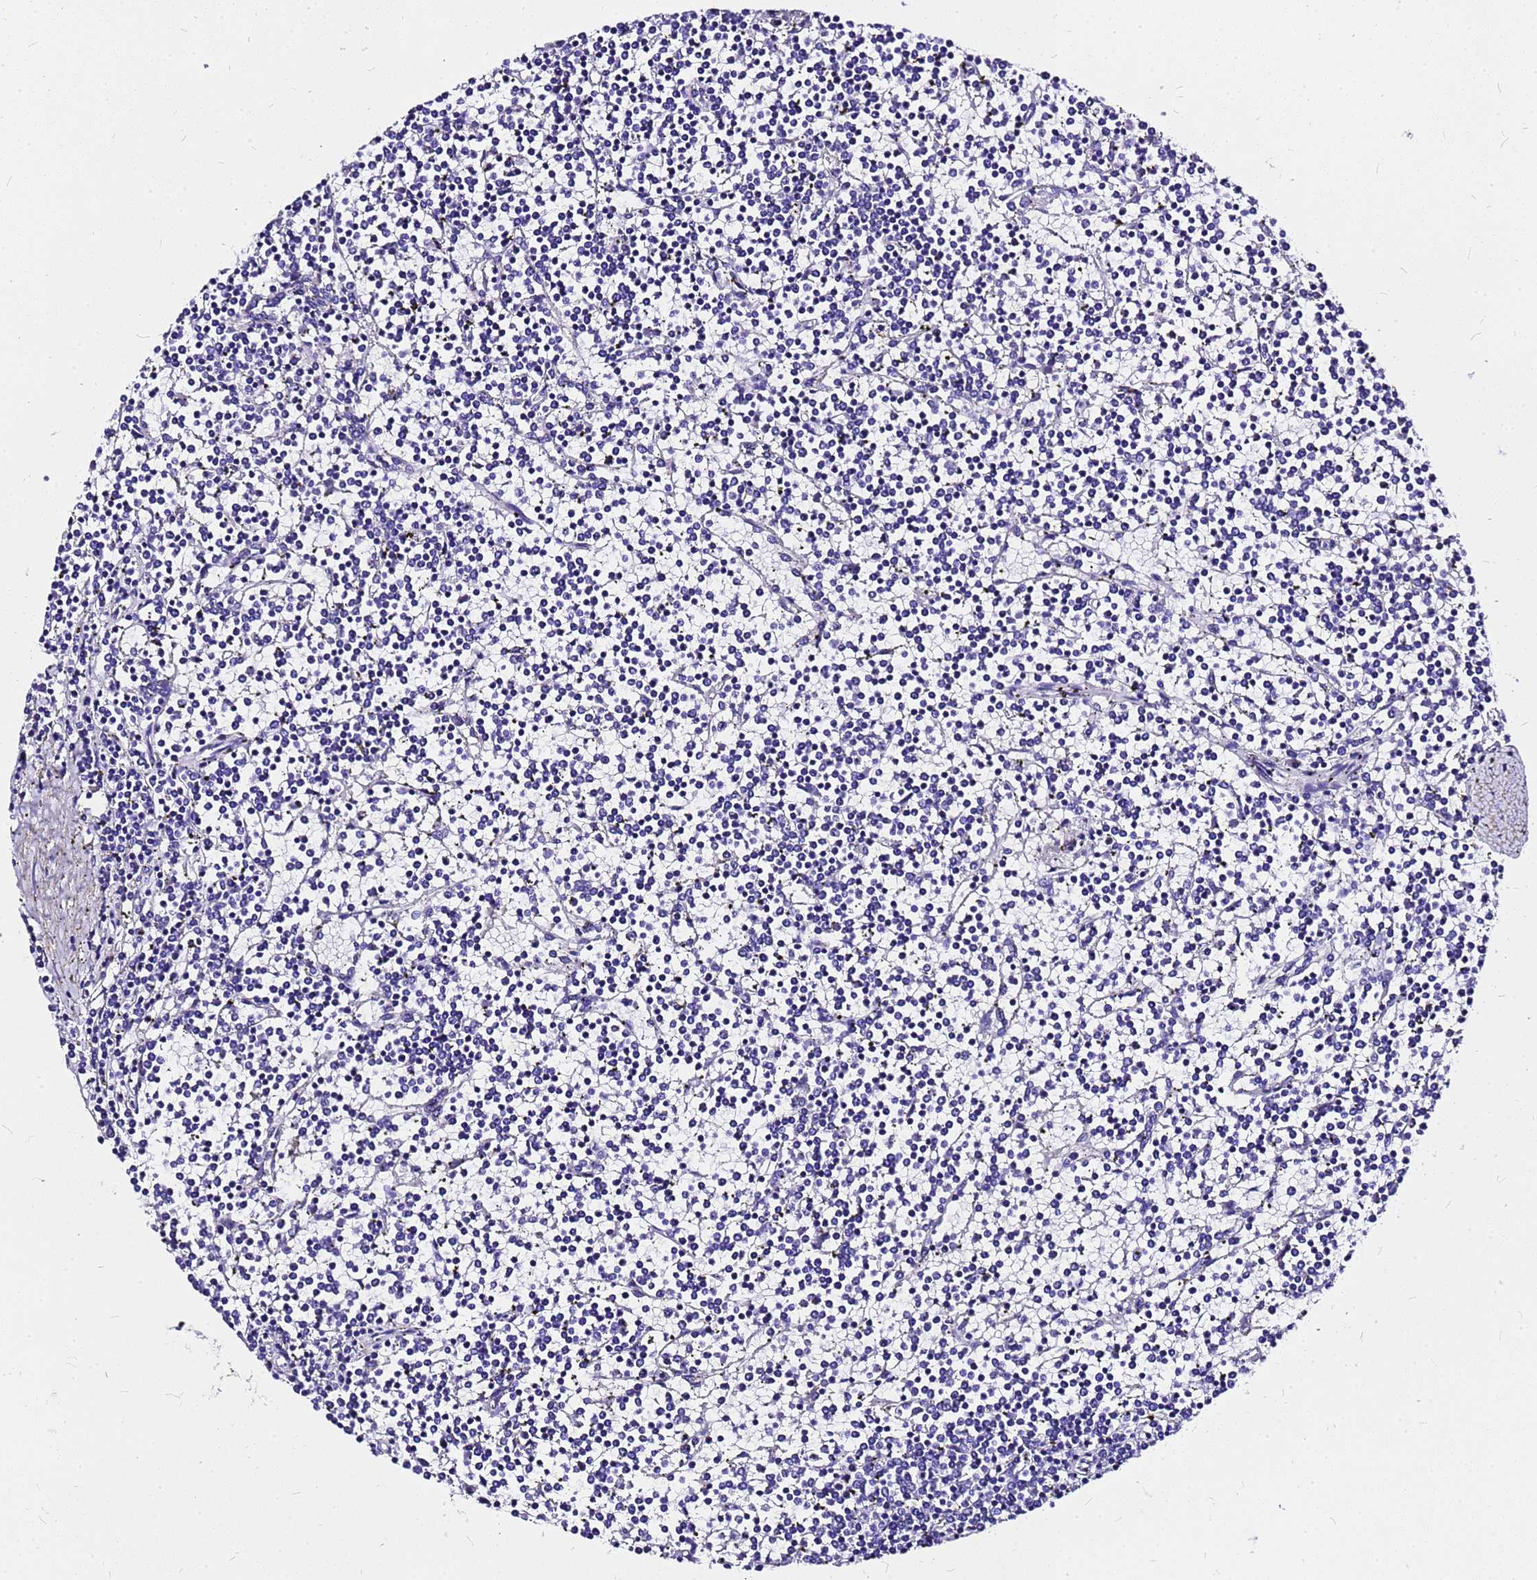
{"staining": {"intensity": "negative", "quantity": "none", "location": "none"}, "tissue": "lymphoma", "cell_type": "Tumor cells", "image_type": "cancer", "snomed": [{"axis": "morphology", "description": "Malignant lymphoma, non-Hodgkin's type, Low grade"}, {"axis": "topography", "description": "Spleen"}], "caption": "This histopathology image is of lymphoma stained with IHC to label a protein in brown with the nuclei are counter-stained blue. There is no staining in tumor cells.", "gene": "HERC4", "patient": {"sex": "female", "age": 19}}